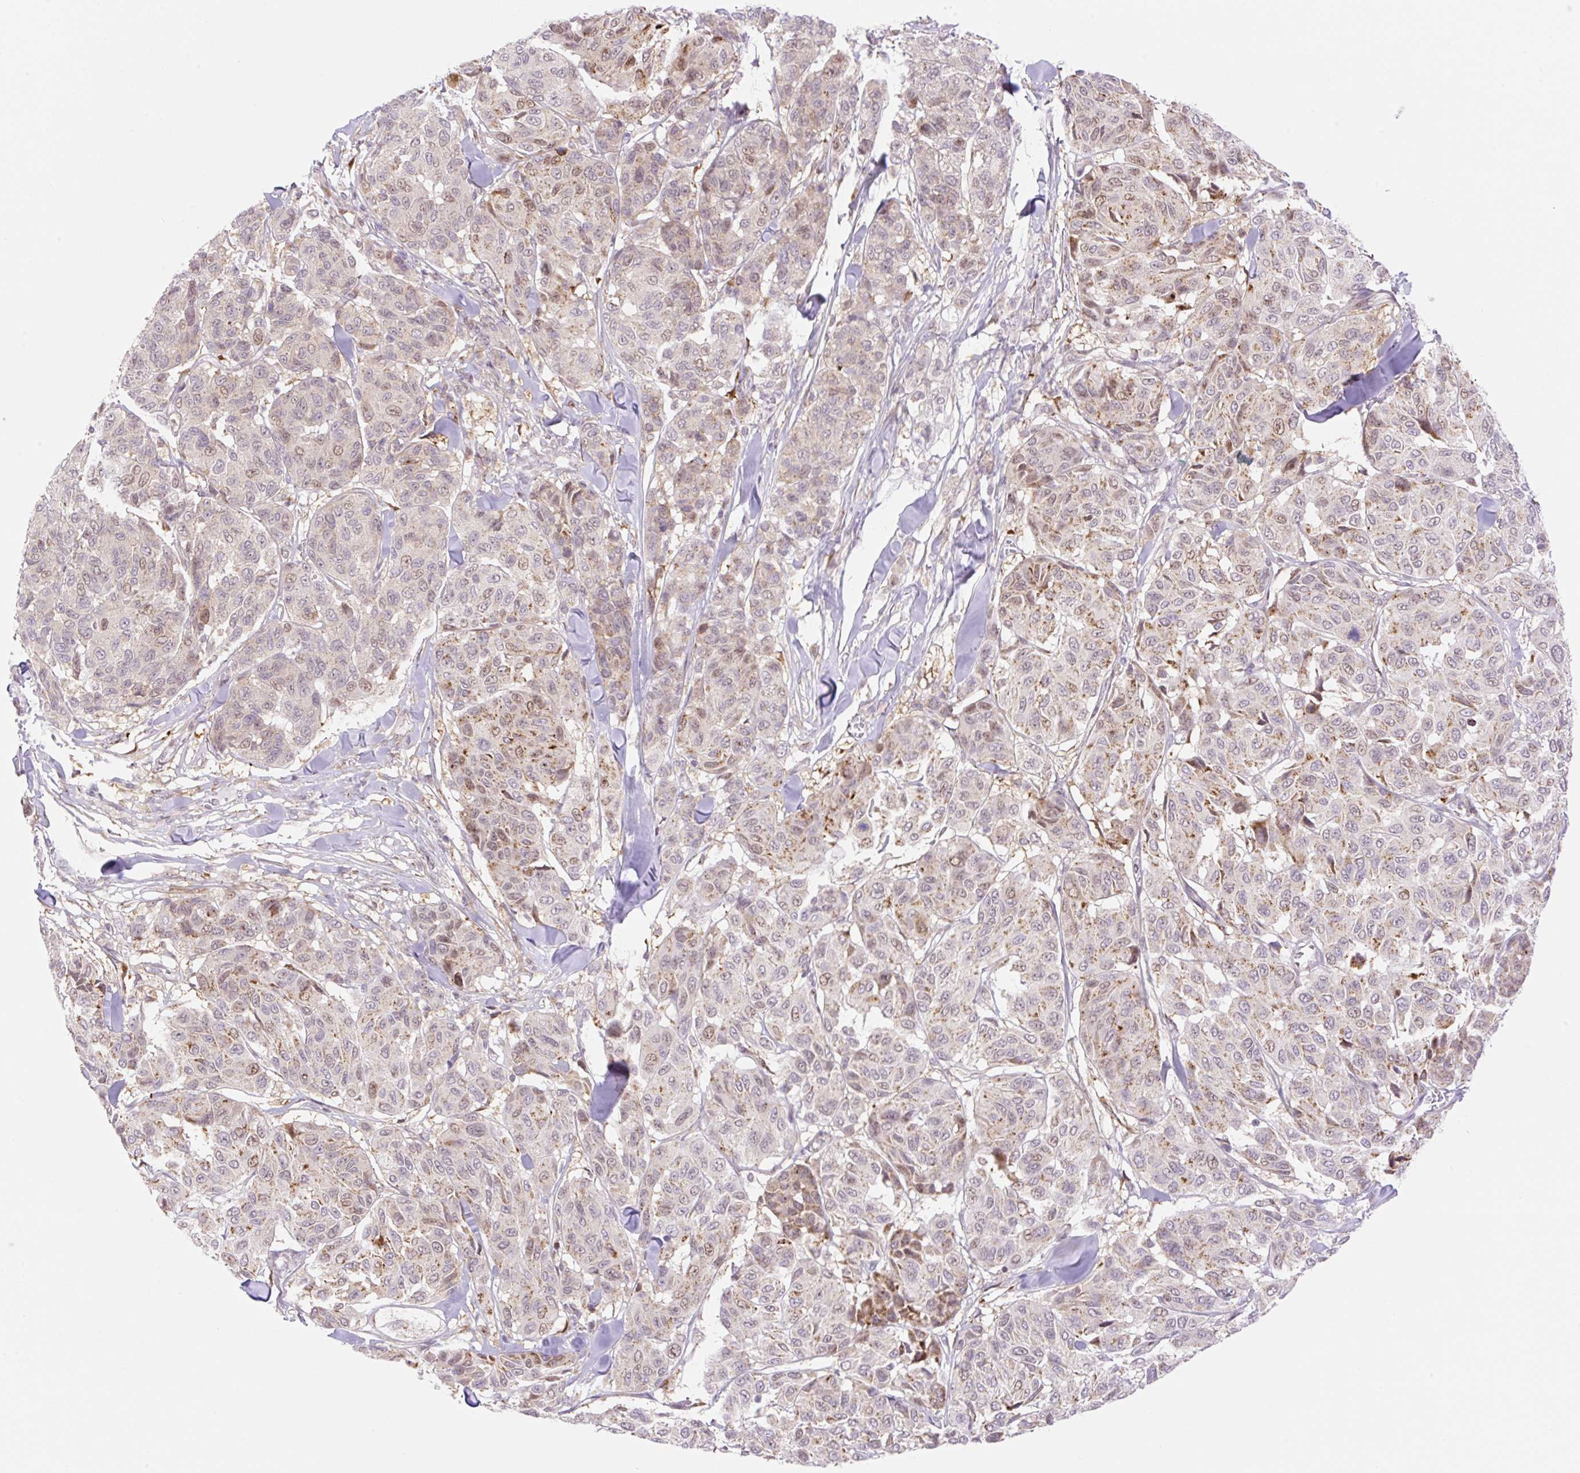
{"staining": {"intensity": "moderate", "quantity": "25%-75%", "location": "cytoplasmic/membranous,nuclear"}, "tissue": "melanoma", "cell_type": "Tumor cells", "image_type": "cancer", "snomed": [{"axis": "morphology", "description": "Malignant melanoma, NOS"}, {"axis": "topography", "description": "Skin"}], "caption": "Melanoma stained with a brown dye exhibits moderate cytoplasmic/membranous and nuclear positive expression in about 25%-75% of tumor cells.", "gene": "ZFP41", "patient": {"sex": "female", "age": 66}}